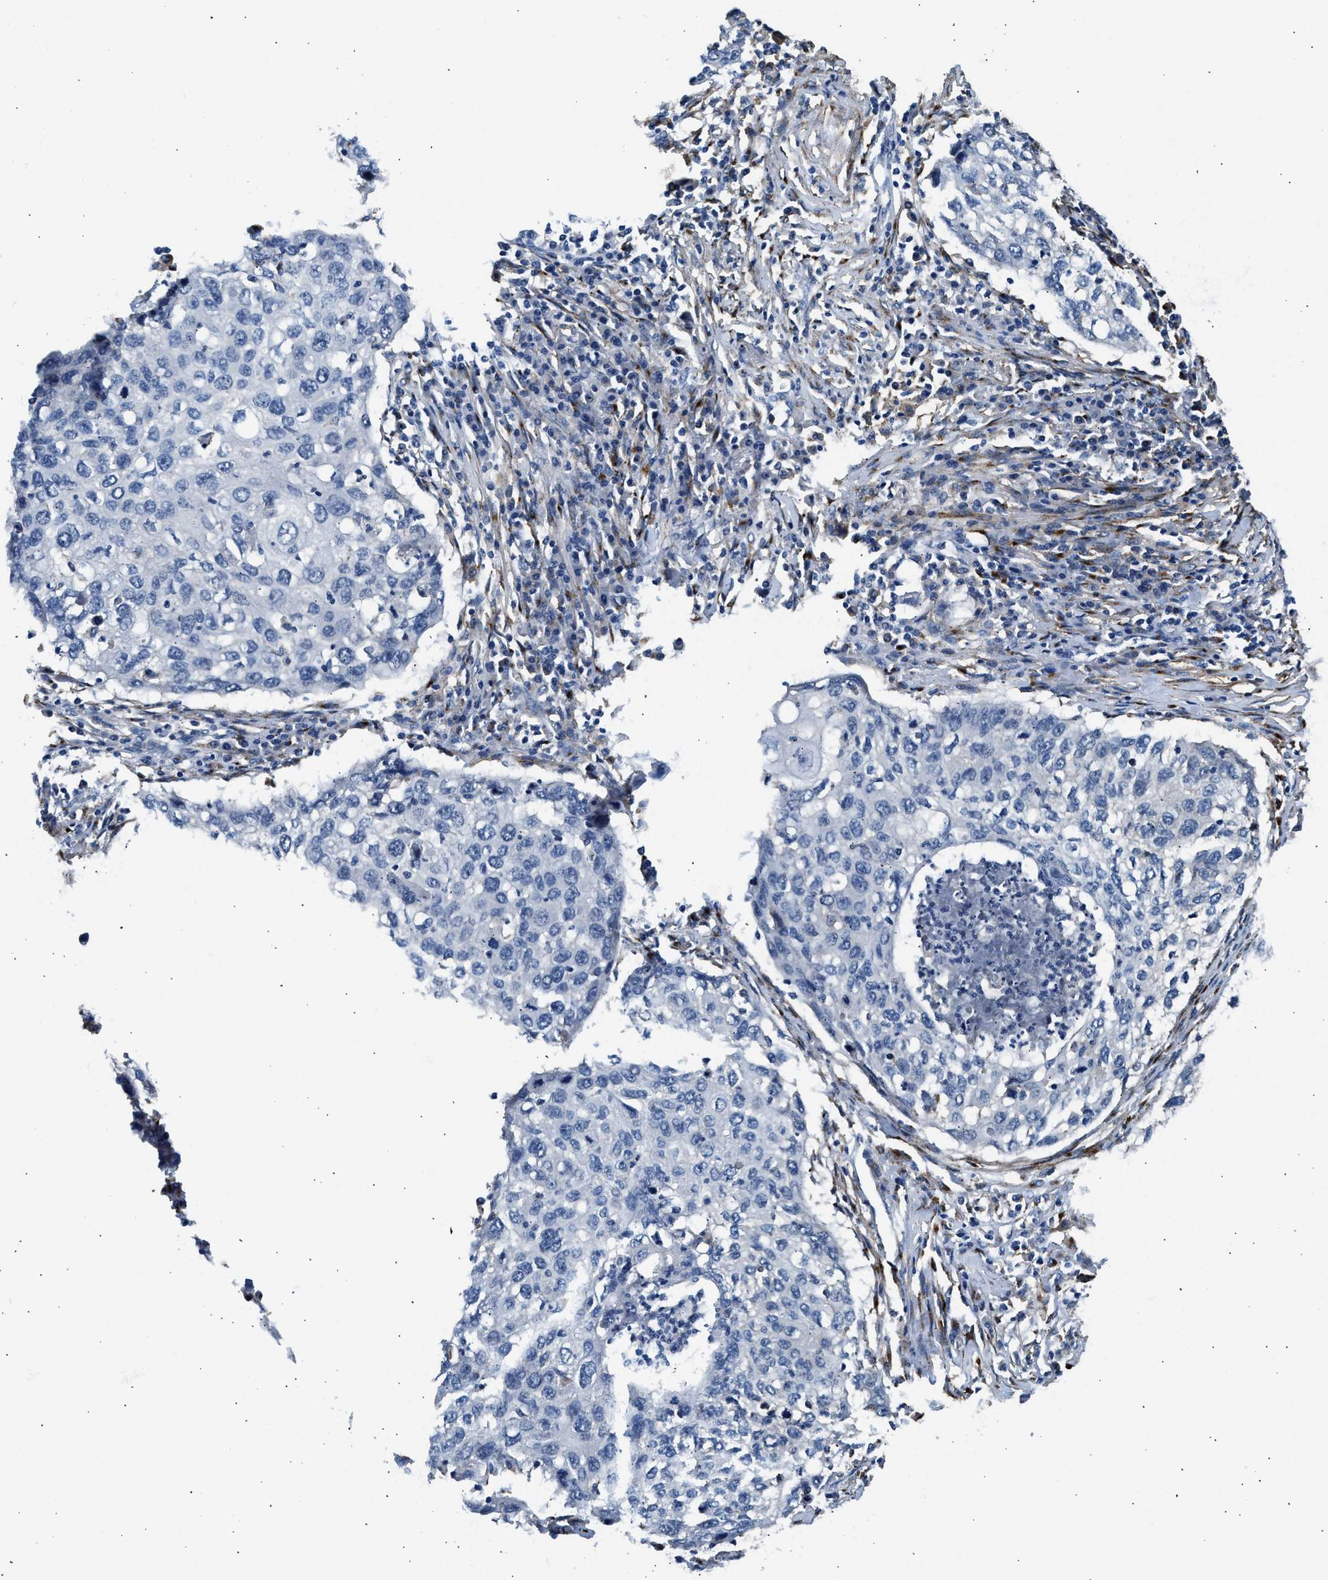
{"staining": {"intensity": "negative", "quantity": "none", "location": "none"}, "tissue": "lung cancer", "cell_type": "Tumor cells", "image_type": "cancer", "snomed": [{"axis": "morphology", "description": "Squamous cell carcinoma, NOS"}, {"axis": "topography", "description": "Lung"}], "caption": "The image exhibits no staining of tumor cells in lung cancer. (Immunohistochemistry, brightfield microscopy, high magnification).", "gene": "LRP1", "patient": {"sex": "female", "age": 63}}